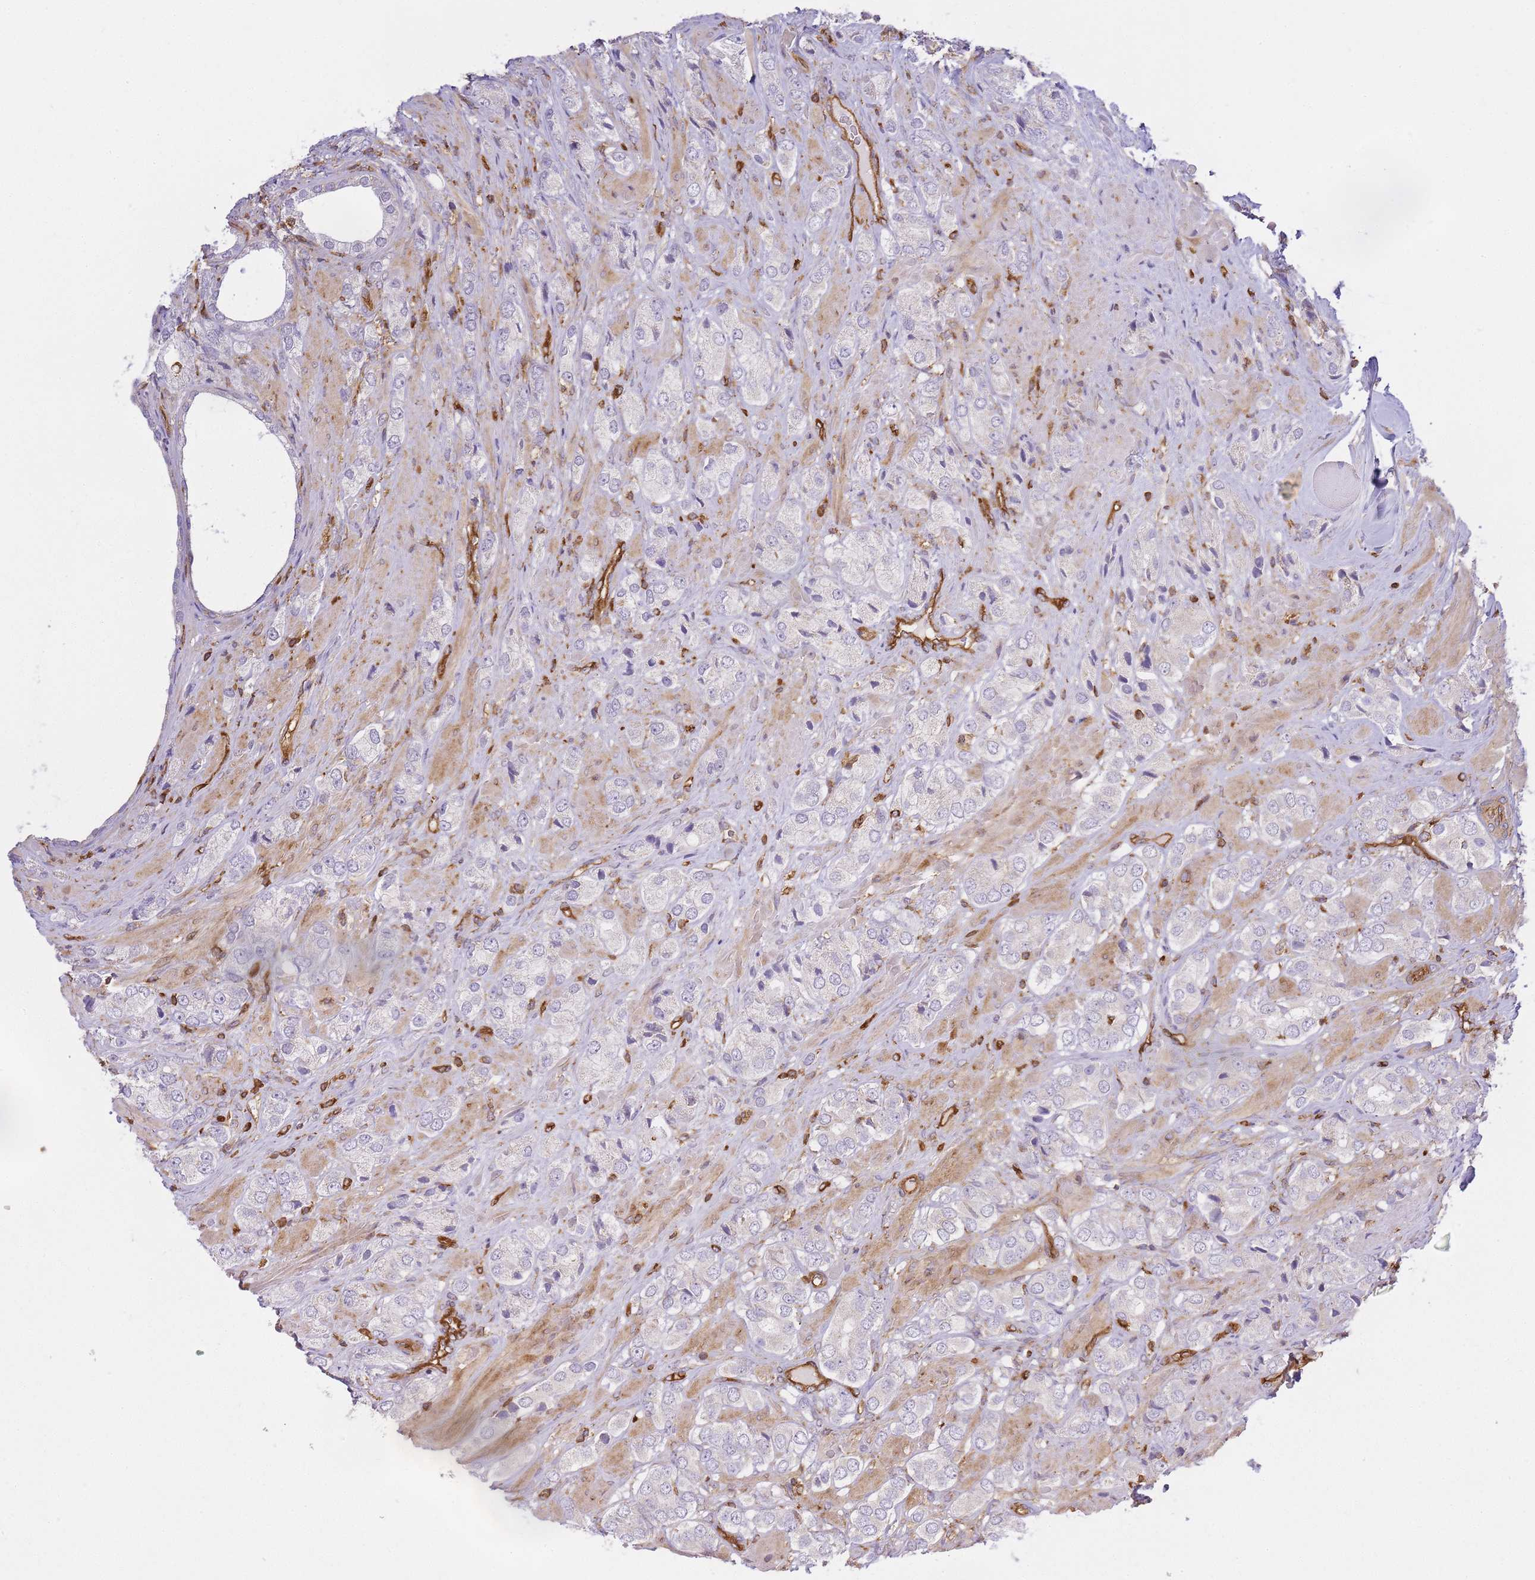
{"staining": {"intensity": "negative", "quantity": "none", "location": "none"}, "tissue": "prostate cancer", "cell_type": "Tumor cells", "image_type": "cancer", "snomed": [{"axis": "morphology", "description": "Adenocarcinoma, High grade"}, {"axis": "topography", "description": "Prostate and seminal vesicle, NOS"}], "caption": "There is no significant positivity in tumor cells of prostate cancer (adenocarcinoma (high-grade)). The staining is performed using DAB (3,3'-diaminobenzidine) brown chromogen with nuclei counter-stained in using hematoxylin.", "gene": "MSN", "patient": {"sex": "male", "age": 64}}